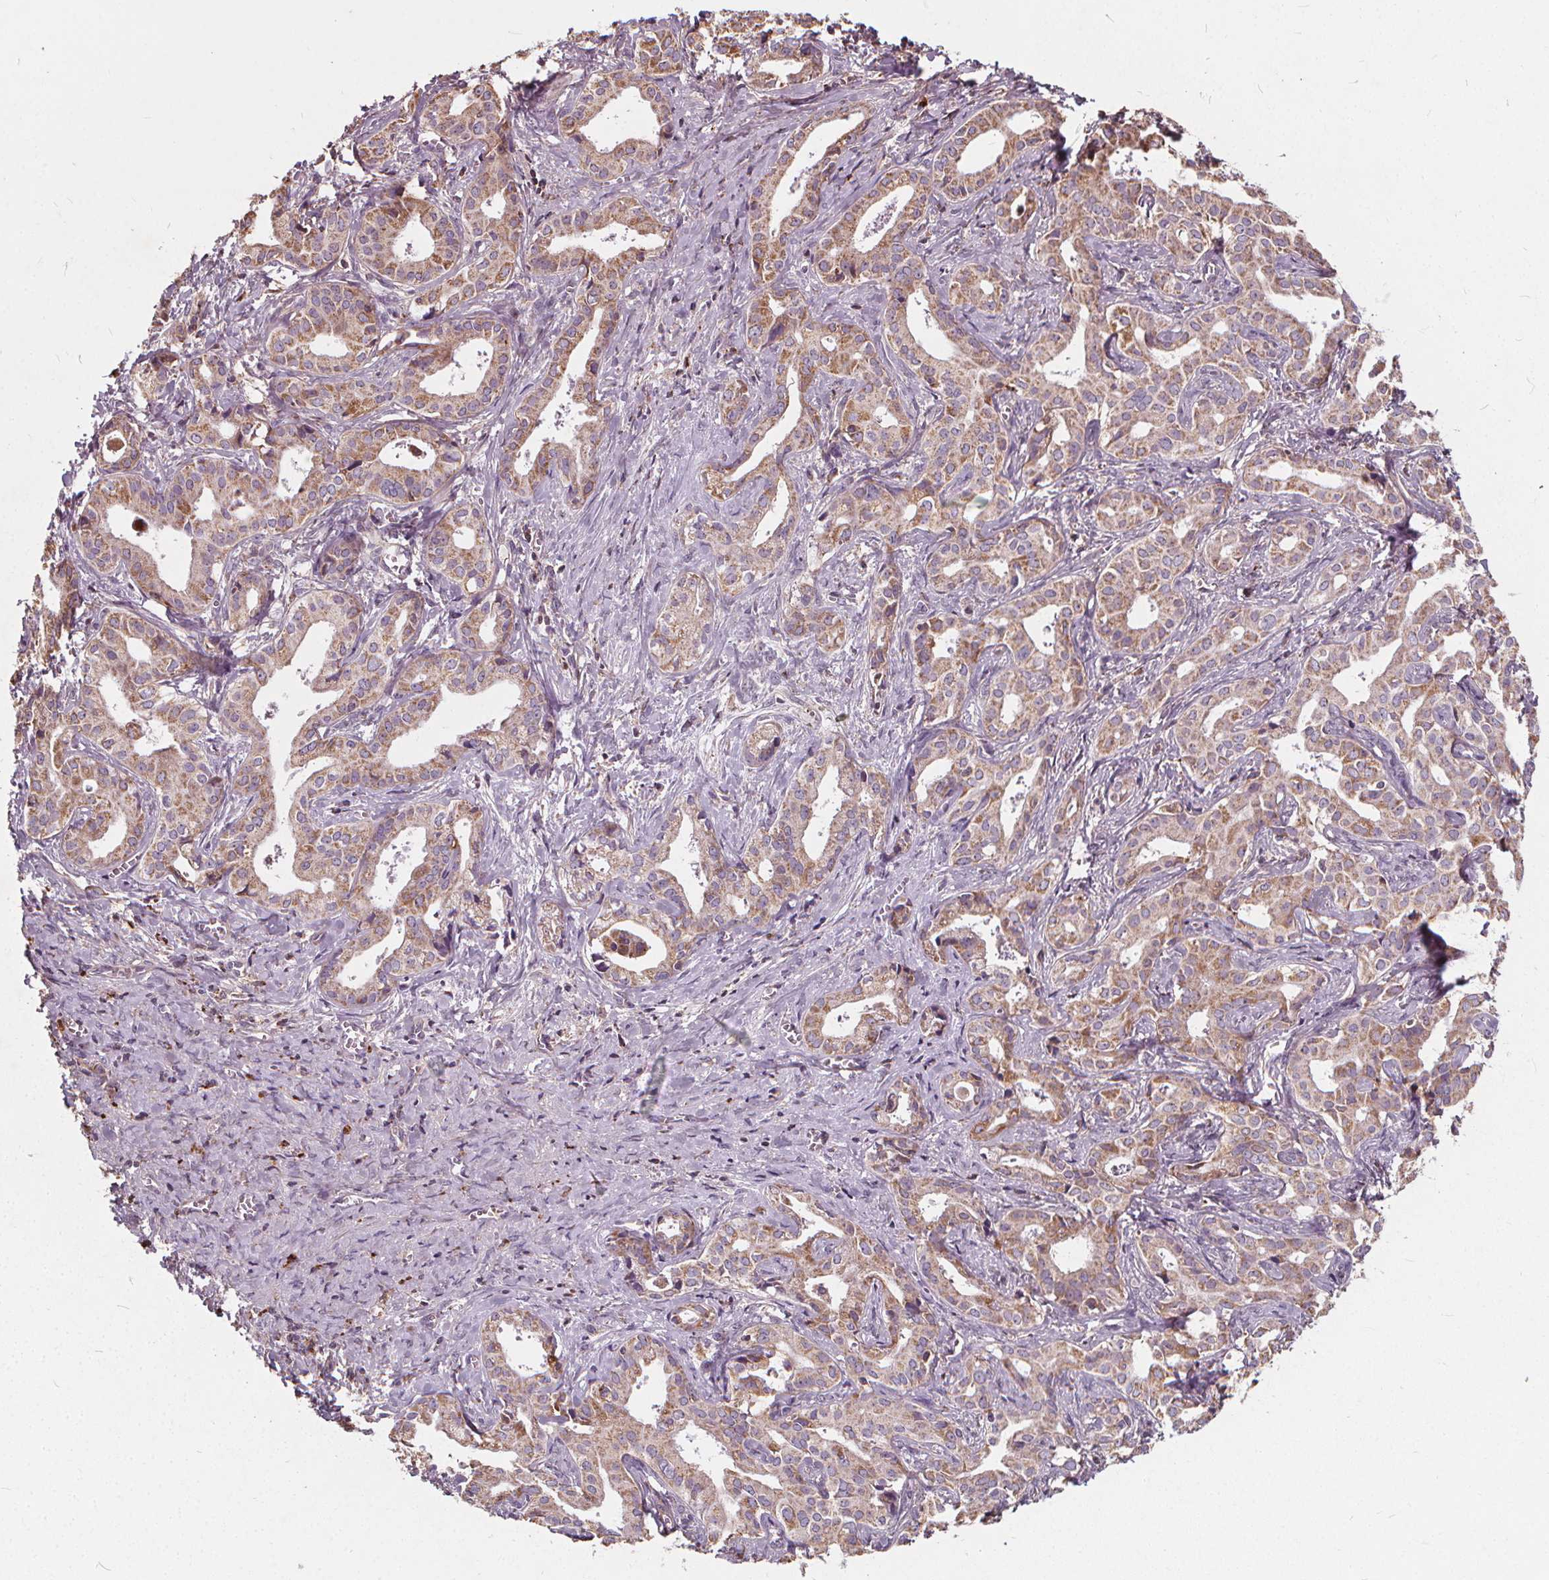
{"staining": {"intensity": "moderate", "quantity": ">75%", "location": "cytoplasmic/membranous"}, "tissue": "liver cancer", "cell_type": "Tumor cells", "image_type": "cancer", "snomed": [{"axis": "morphology", "description": "Cholangiocarcinoma"}, {"axis": "topography", "description": "Liver"}], "caption": "Liver cholangiocarcinoma was stained to show a protein in brown. There is medium levels of moderate cytoplasmic/membranous staining in approximately >75% of tumor cells.", "gene": "ORAI2", "patient": {"sex": "female", "age": 65}}